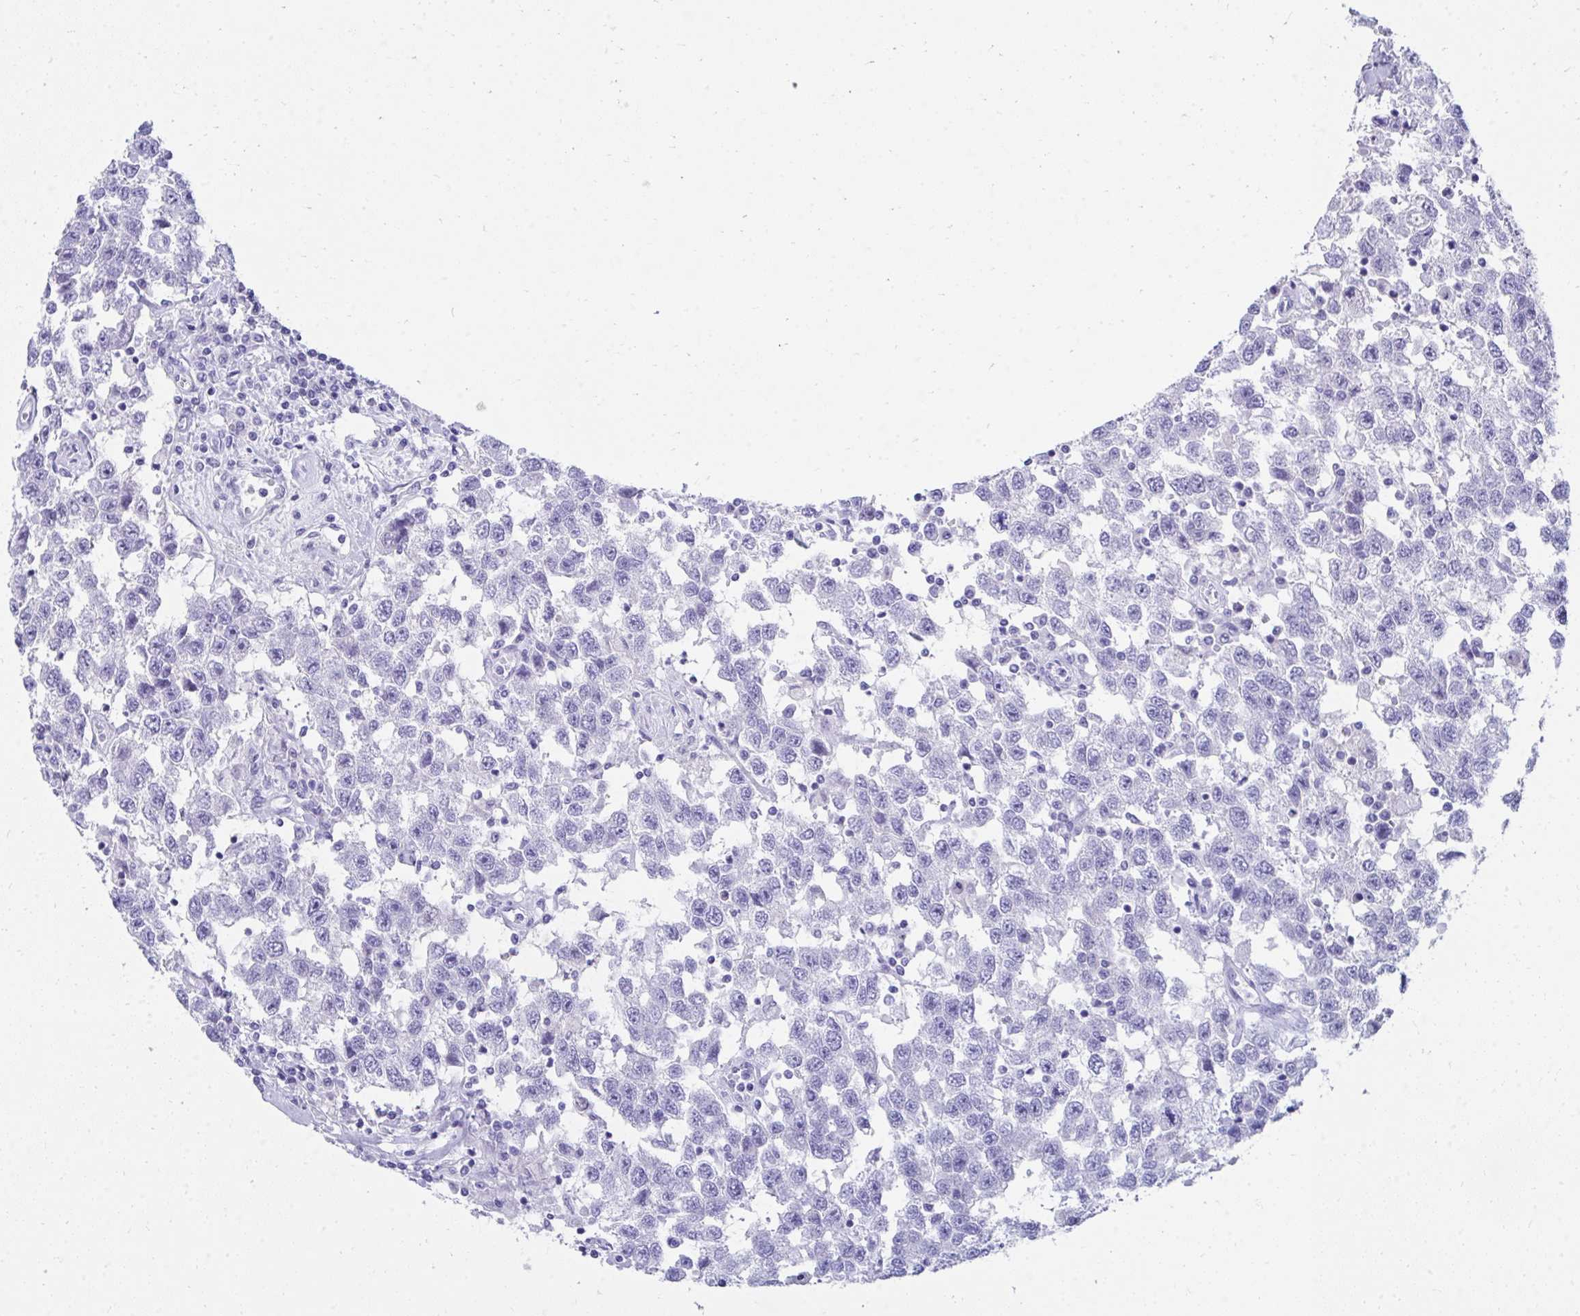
{"staining": {"intensity": "negative", "quantity": "none", "location": "none"}, "tissue": "testis cancer", "cell_type": "Tumor cells", "image_type": "cancer", "snomed": [{"axis": "morphology", "description": "Seminoma, NOS"}, {"axis": "topography", "description": "Testis"}], "caption": "Immunohistochemistry photomicrograph of neoplastic tissue: human testis cancer stained with DAB reveals no significant protein expression in tumor cells.", "gene": "SEC14L3", "patient": {"sex": "male", "age": 41}}